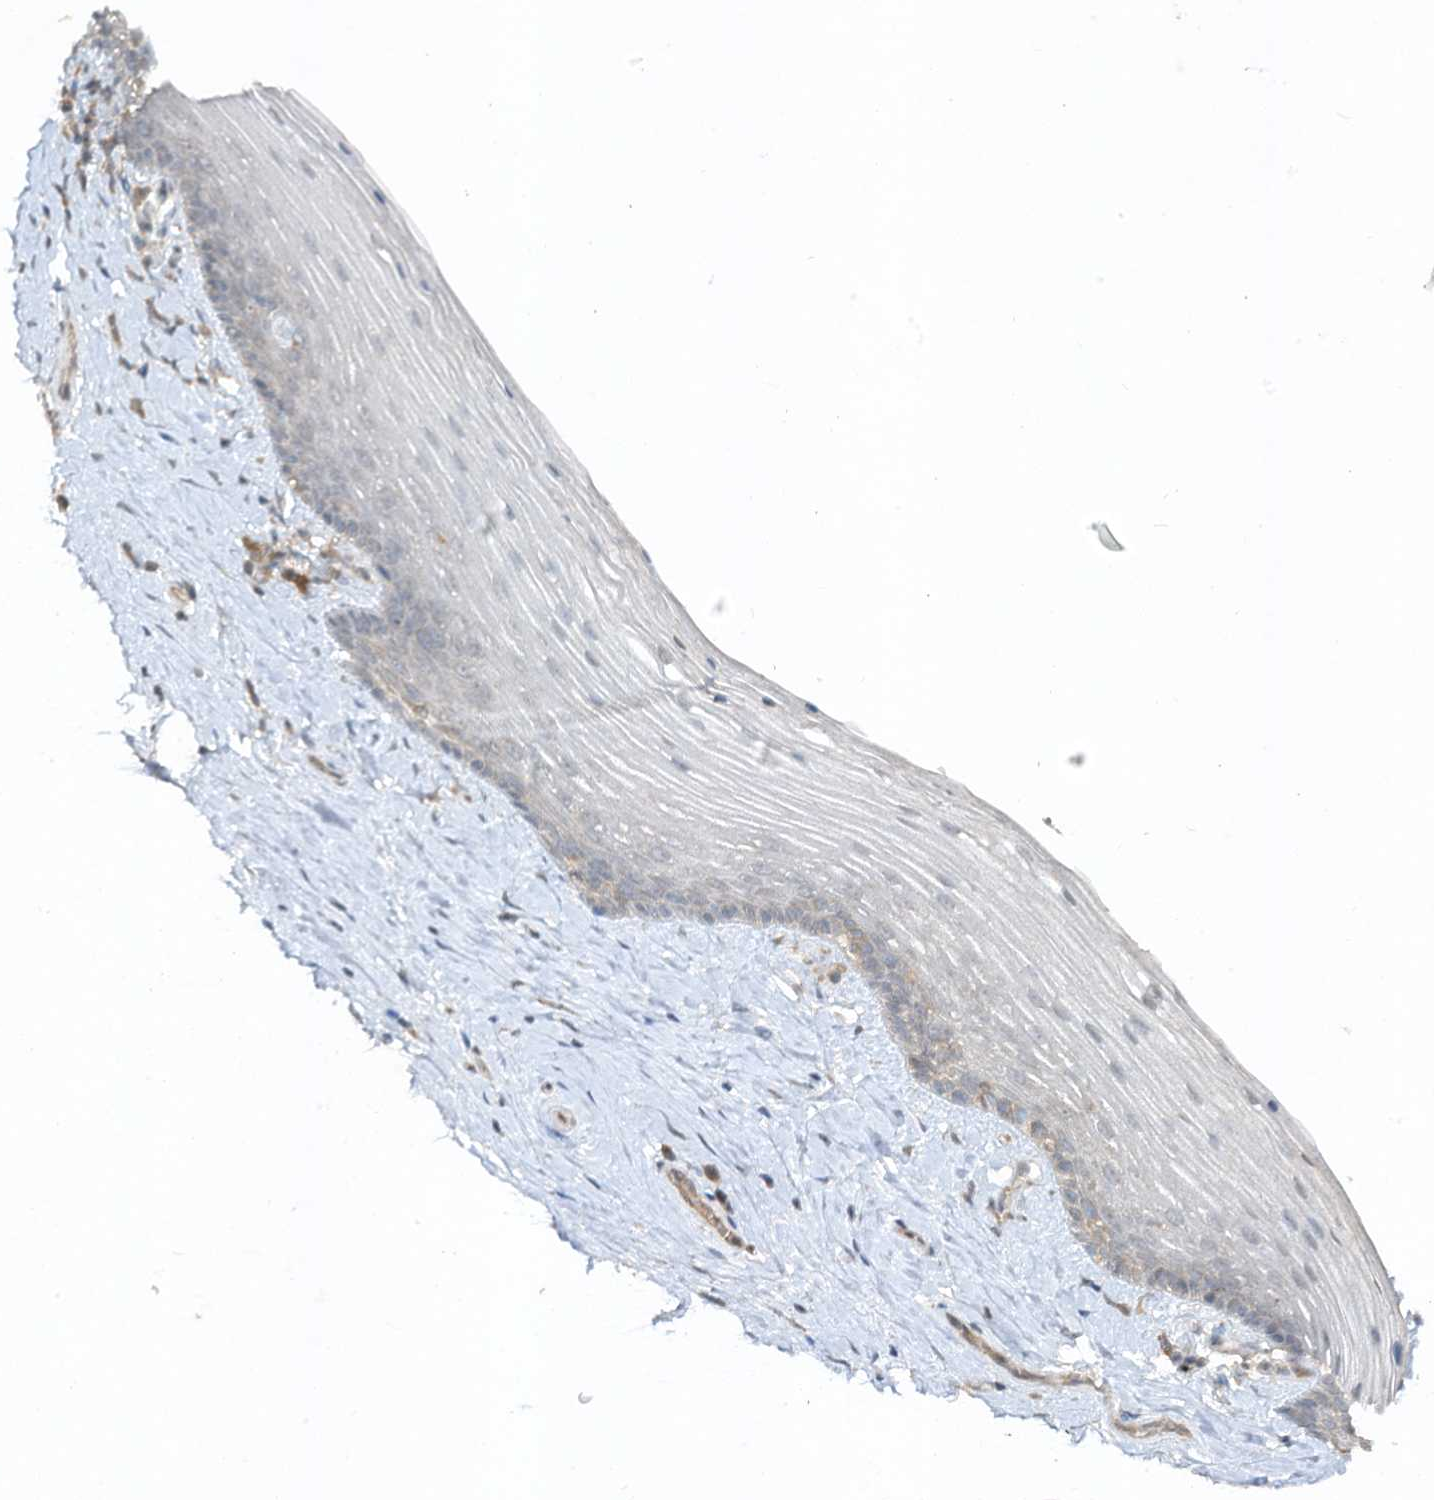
{"staining": {"intensity": "weak", "quantity": "25%-75%", "location": "cytoplasmic/membranous"}, "tissue": "vagina", "cell_type": "Squamous epithelial cells", "image_type": "normal", "snomed": [{"axis": "morphology", "description": "Normal tissue, NOS"}, {"axis": "topography", "description": "Vagina"}], "caption": "Immunohistochemical staining of normal vagina displays 25%-75% levels of weak cytoplasmic/membranous protein staining in about 25%-75% of squamous epithelial cells.", "gene": "LDAH", "patient": {"sex": "female", "age": 46}}